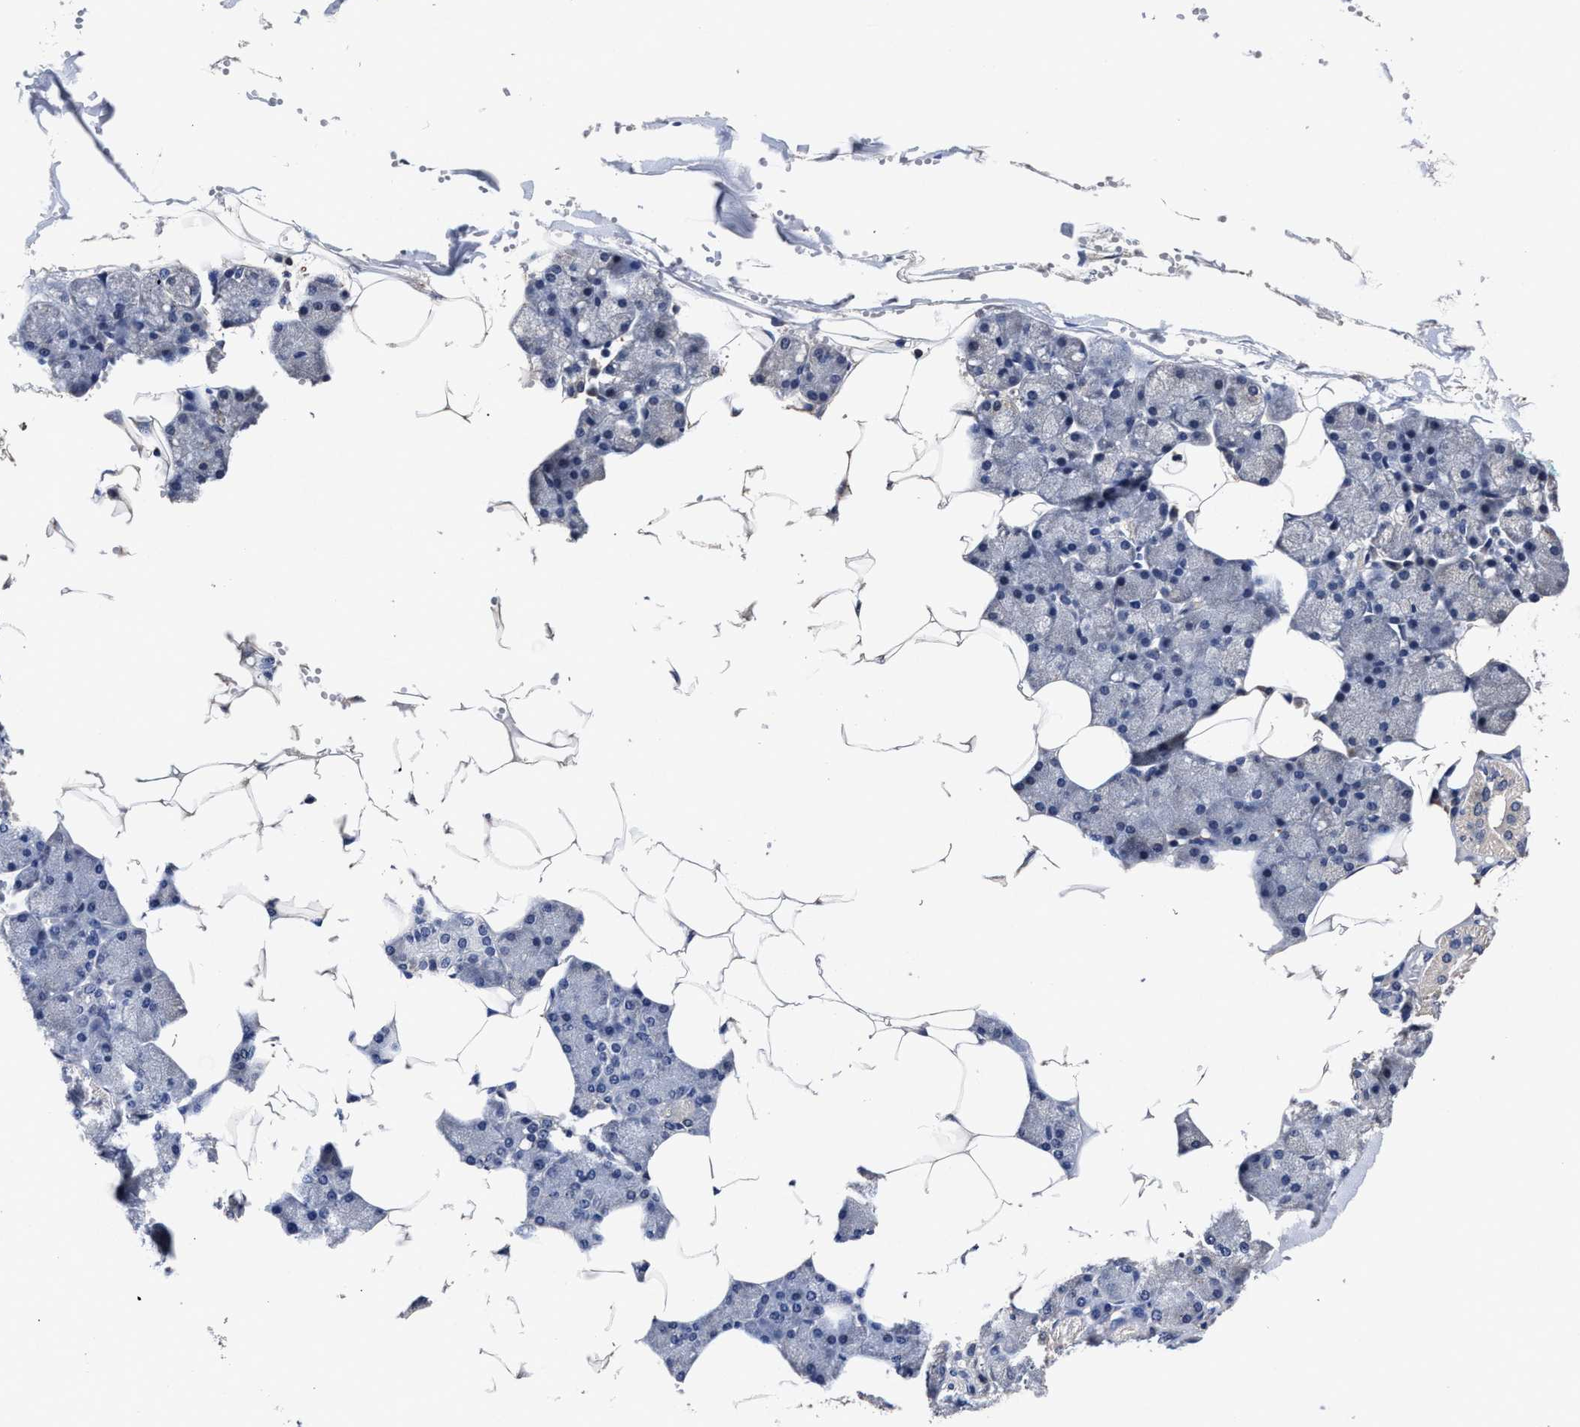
{"staining": {"intensity": "negative", "quantity": "none", "location": "none"}, "tissue": "salivary gland", "cell_type": "Glandular cells", "image_type": "normal", "snomed": [{"axis": "morphology", "description": "Normal tissue, NOS"}, {"axis": "topography", "description": "Salivary gland"}], "caption": "Immunohistochemistry histopathology image of benign salivary gland: salivary gland stained with DAB demonstrates no significant protein positivity in glandular cells.", "gene": "SOCS5", "patient": {"sex": "male", "age": 62}}